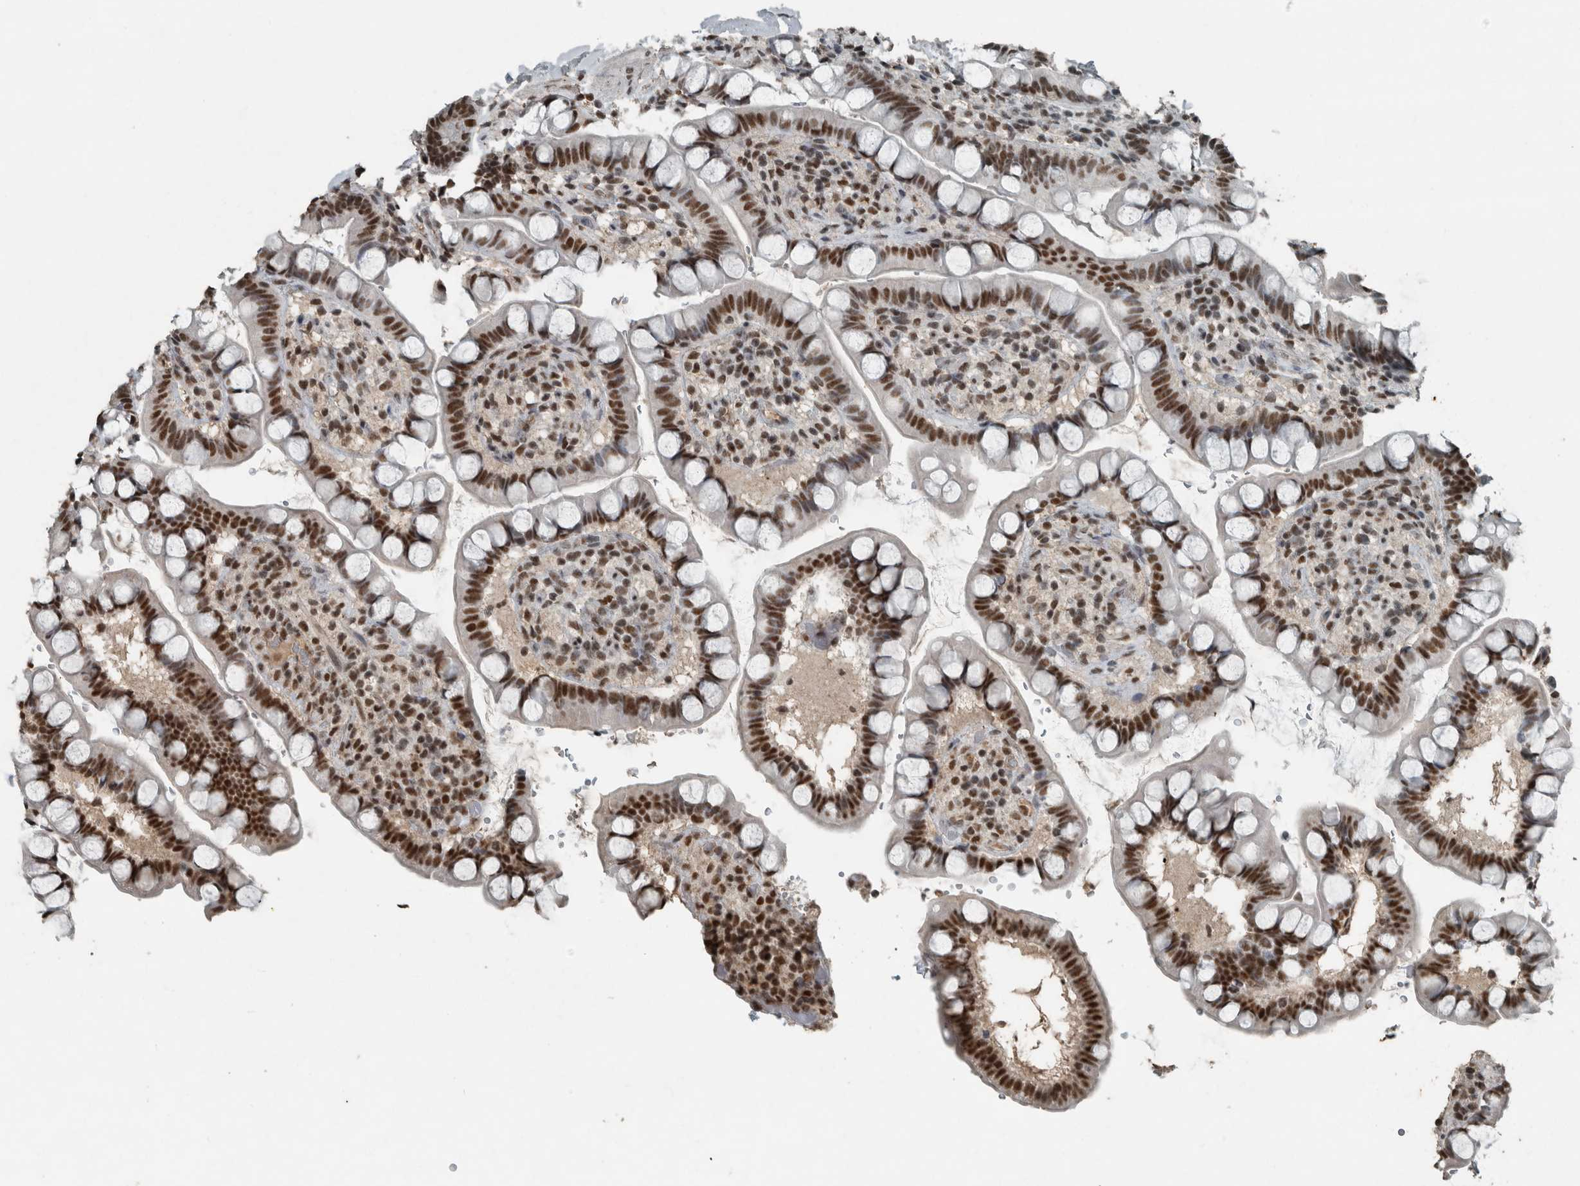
{"staining": {"intensity": "strong", "quantity": "25%-75%", "location": "nuclear"}, "tissue": "small intestine", "cell_type": "Glandular cells", "image_type": "normal", "snomed": [{"axis": "morphology", "description": "Normal tissue, NOS"}, {"axis": "topography", "description": "Smooth muscle"}, {"axis": "topography", "description": "Small intestine"}], "caption": "Immunohistochemical staining of normal human small intestine exhibits strong nuclear protein expression in approximately 25%-75% of glandular cells. Nuclei are stained in blue.", "gene": "ZNF24", "patient": {"sex": "female", "age": 84}}